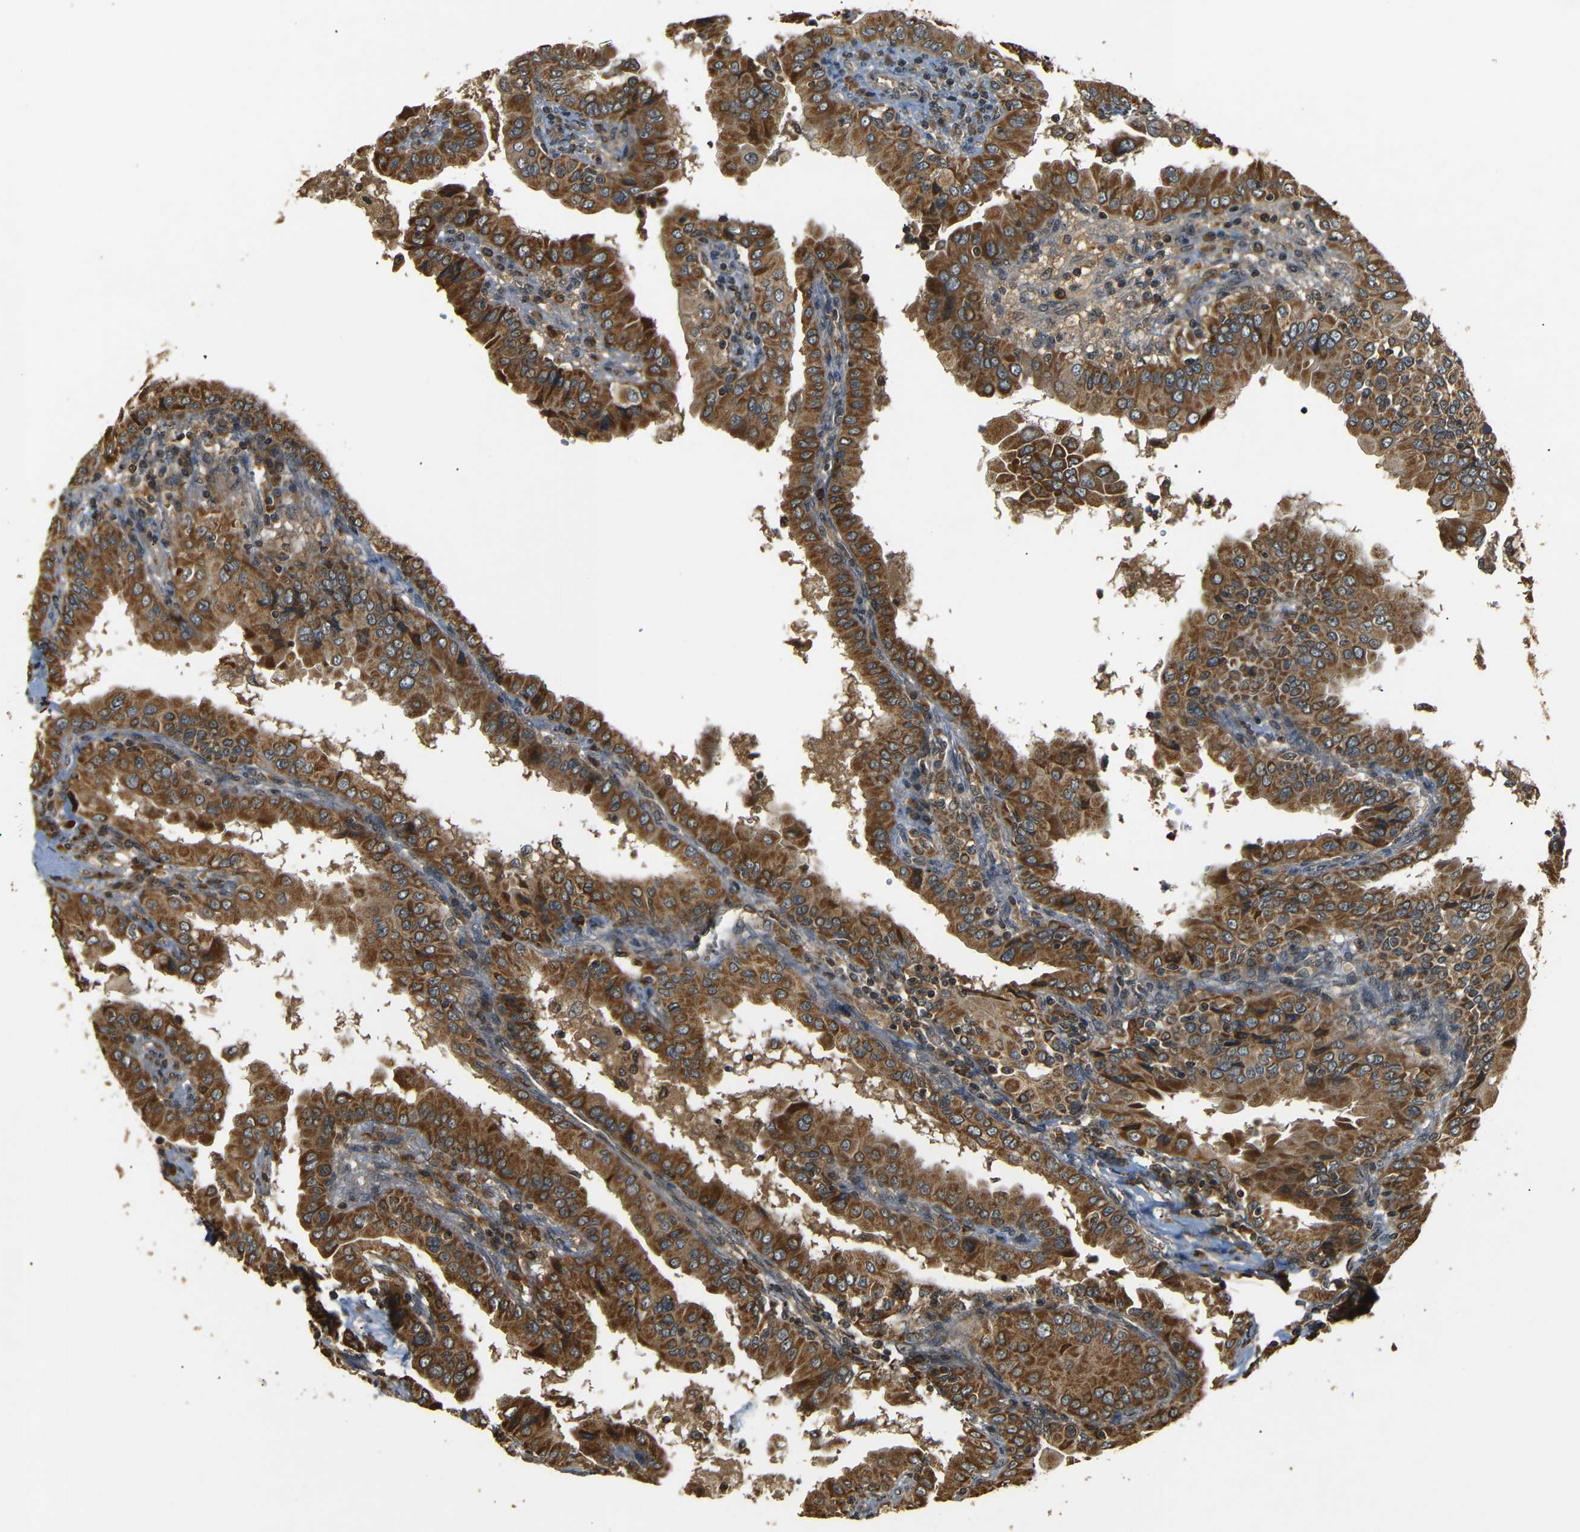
{"staining": {"intensity": "moderate", "quantity": ">75%", "location": "cytoplasmic/membranous"}, "tissue": "thyroid cancer", "cell_type": "Tumor cells", "image_type": "cancer", "snomed": [{"axis": "morphology", "description": "Papillary adenocarcinoma, NOS"}, {"axis": "topography", "description": "Thyroid gland"}], "caption": "Moderate cytoplasmic/membranous expression is appreciated in approximately >75% of tumor cells in thyroid cancer (papillary adenocarcinoma).", "gene": "TANK", "patient": {"sex": "male", "age": 33}}